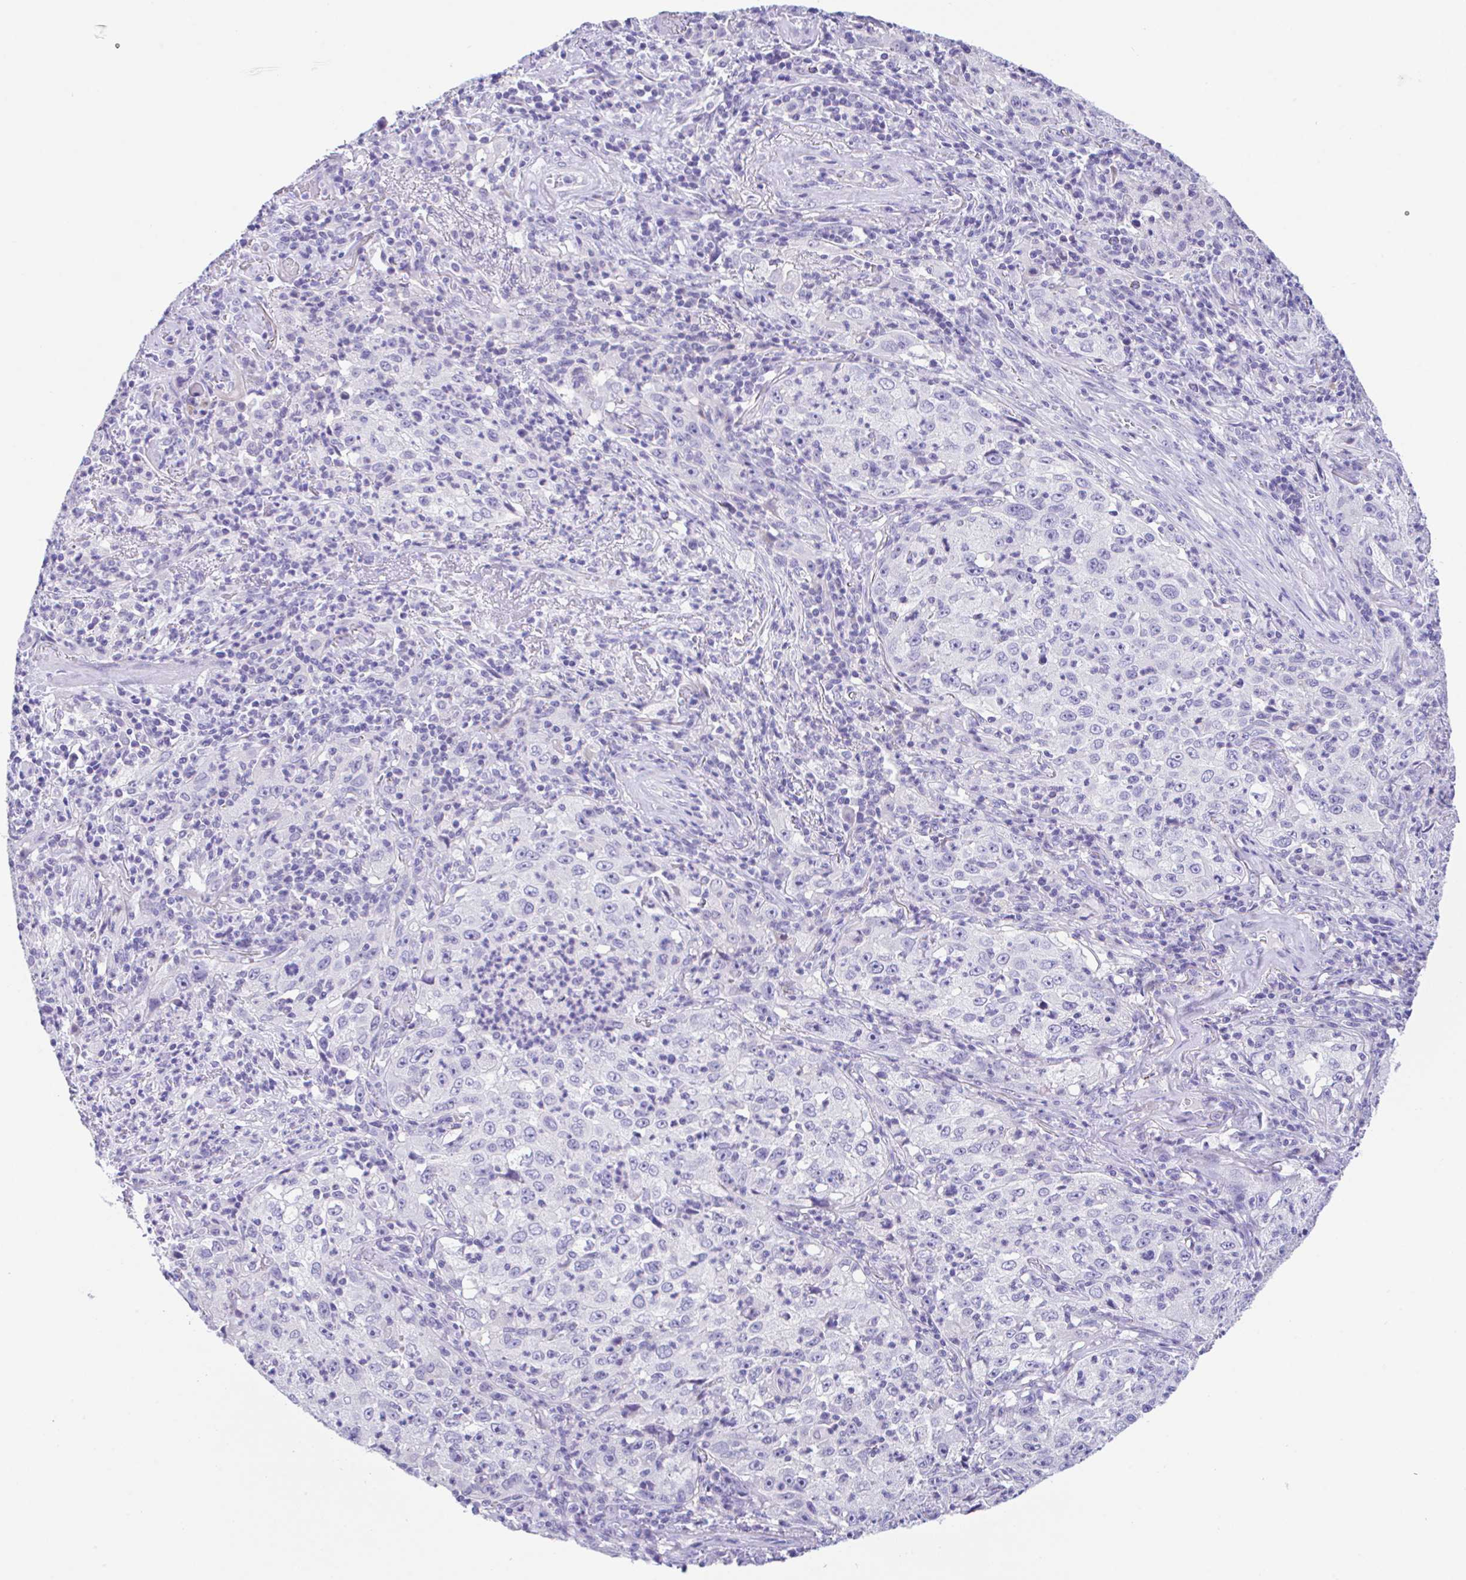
{"staining": {"intensity": "negative", "quantity": "none", "location": "none"}, "tissue": "lung cancer", "cell_type": "Tumor cells", "image_type": "cancer", "snomed": [{"axis": "morphology", "description": "Squamous cell carcinoma, NOS"}, {"axis": "topography", "description": "Lung"}], "caption": "DAB immunohistochemical staining of human lung cancer (squamous cell carcinoma) exhibits no significant staining in tumor cells.", "gene": "HACD4", "patient": {"sex": "male", "age": 71}}